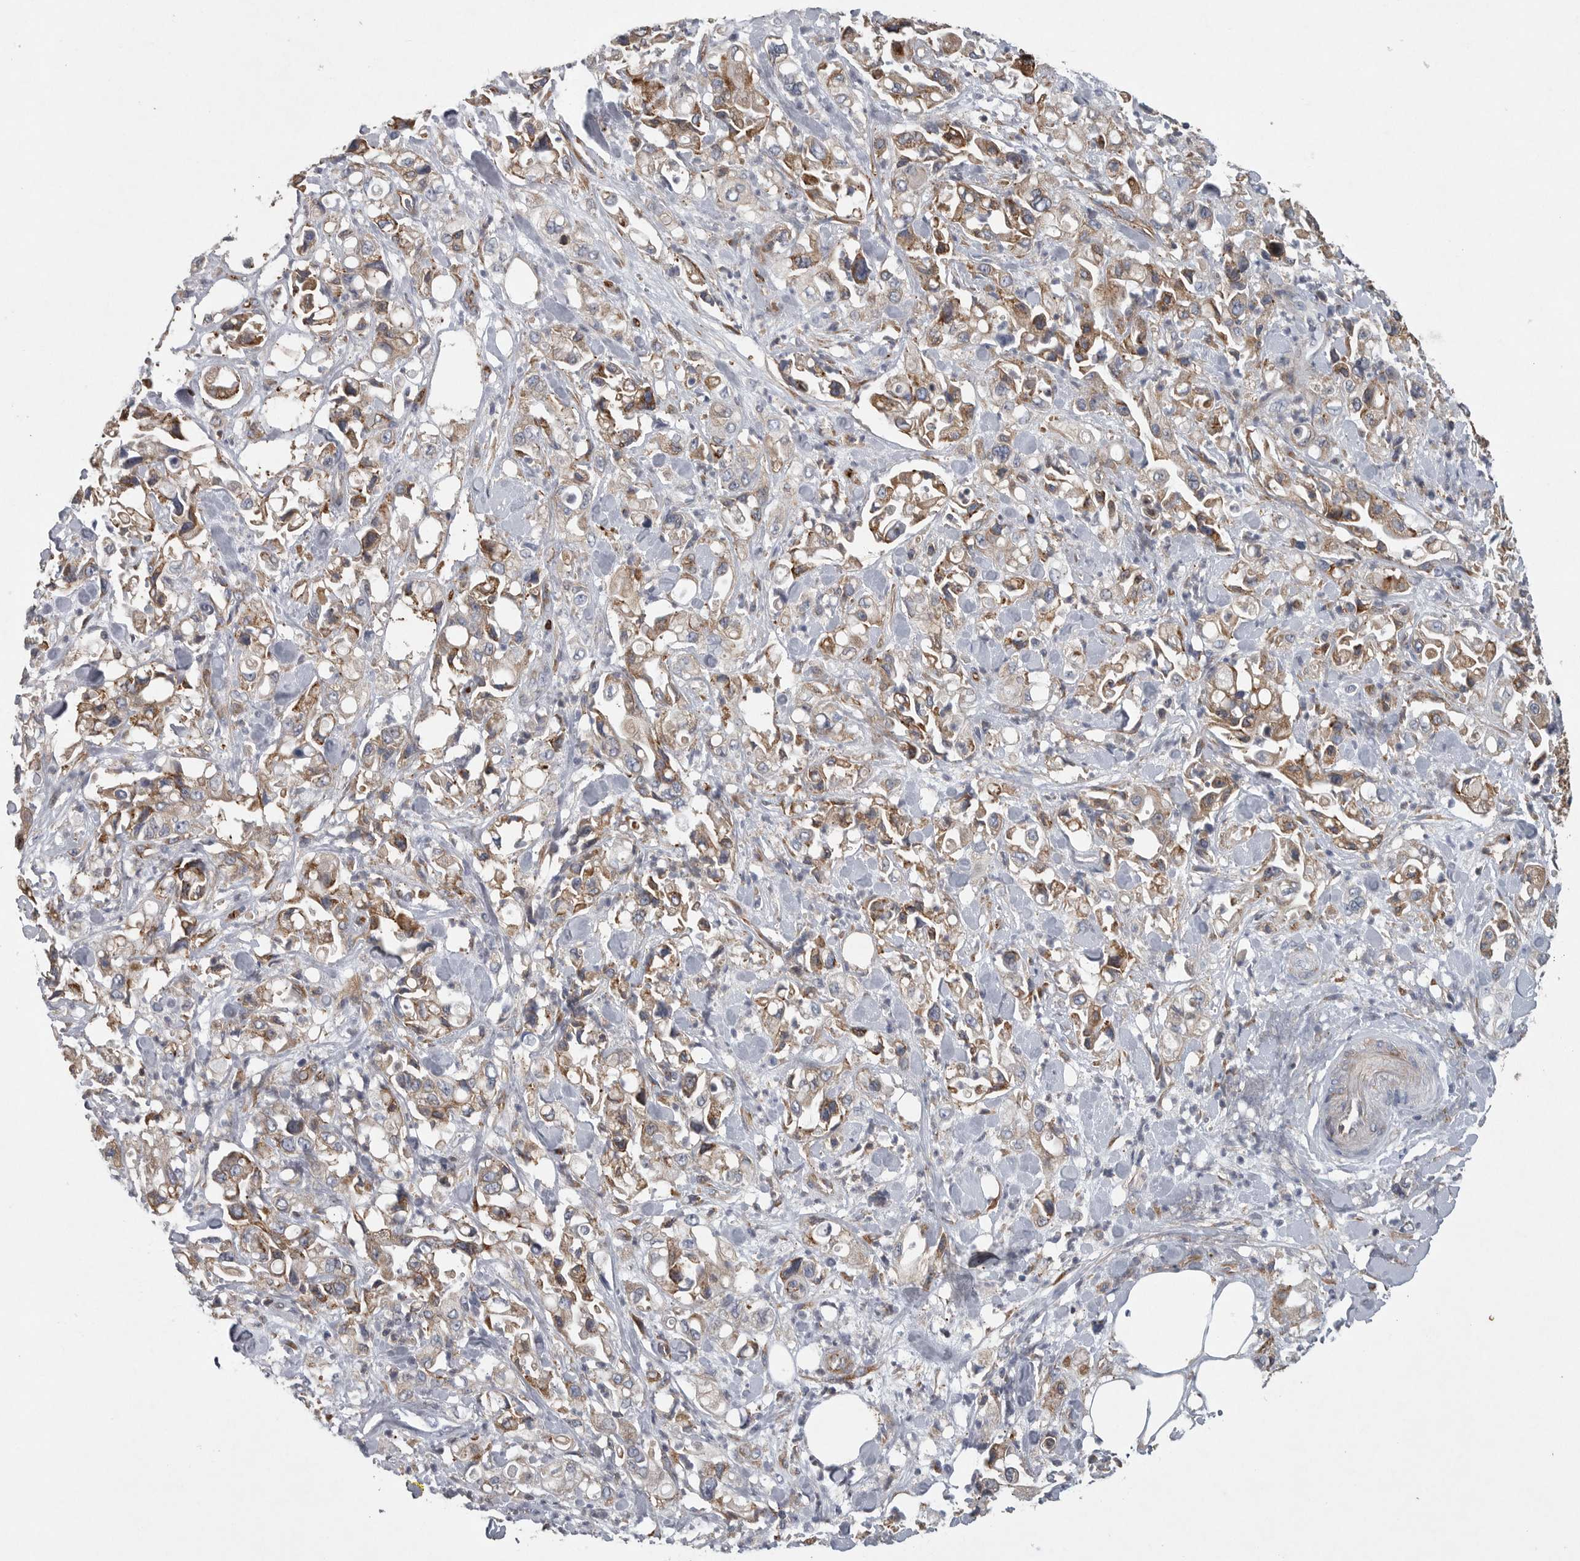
{"staining": {"intensity": "moderate", "quantity": ">75%", "location": "cytoplasmic/membranous"}, "tissue": "pancreatic cancer", "cell_type": "Tumor cells", "image_type": "cancer", "snomed": [{"axis": "morphology", "description": "Adenocarcinoma, NOS"}, {"axis": "topography", "description": "Pancreas"}], "caption": "A photomicrograph of human pancreatic cancer (adenocarcinoma) stained for a protein shows moderate cytoplasmic/membranous brown staining in tumor cells. (Stains: DAB in brown, nuclei in blue, Microscopy: brightfield microscopy at high magnification).", "gene": "MINPP1", "patient": {"sex": "male", "age": 70}}